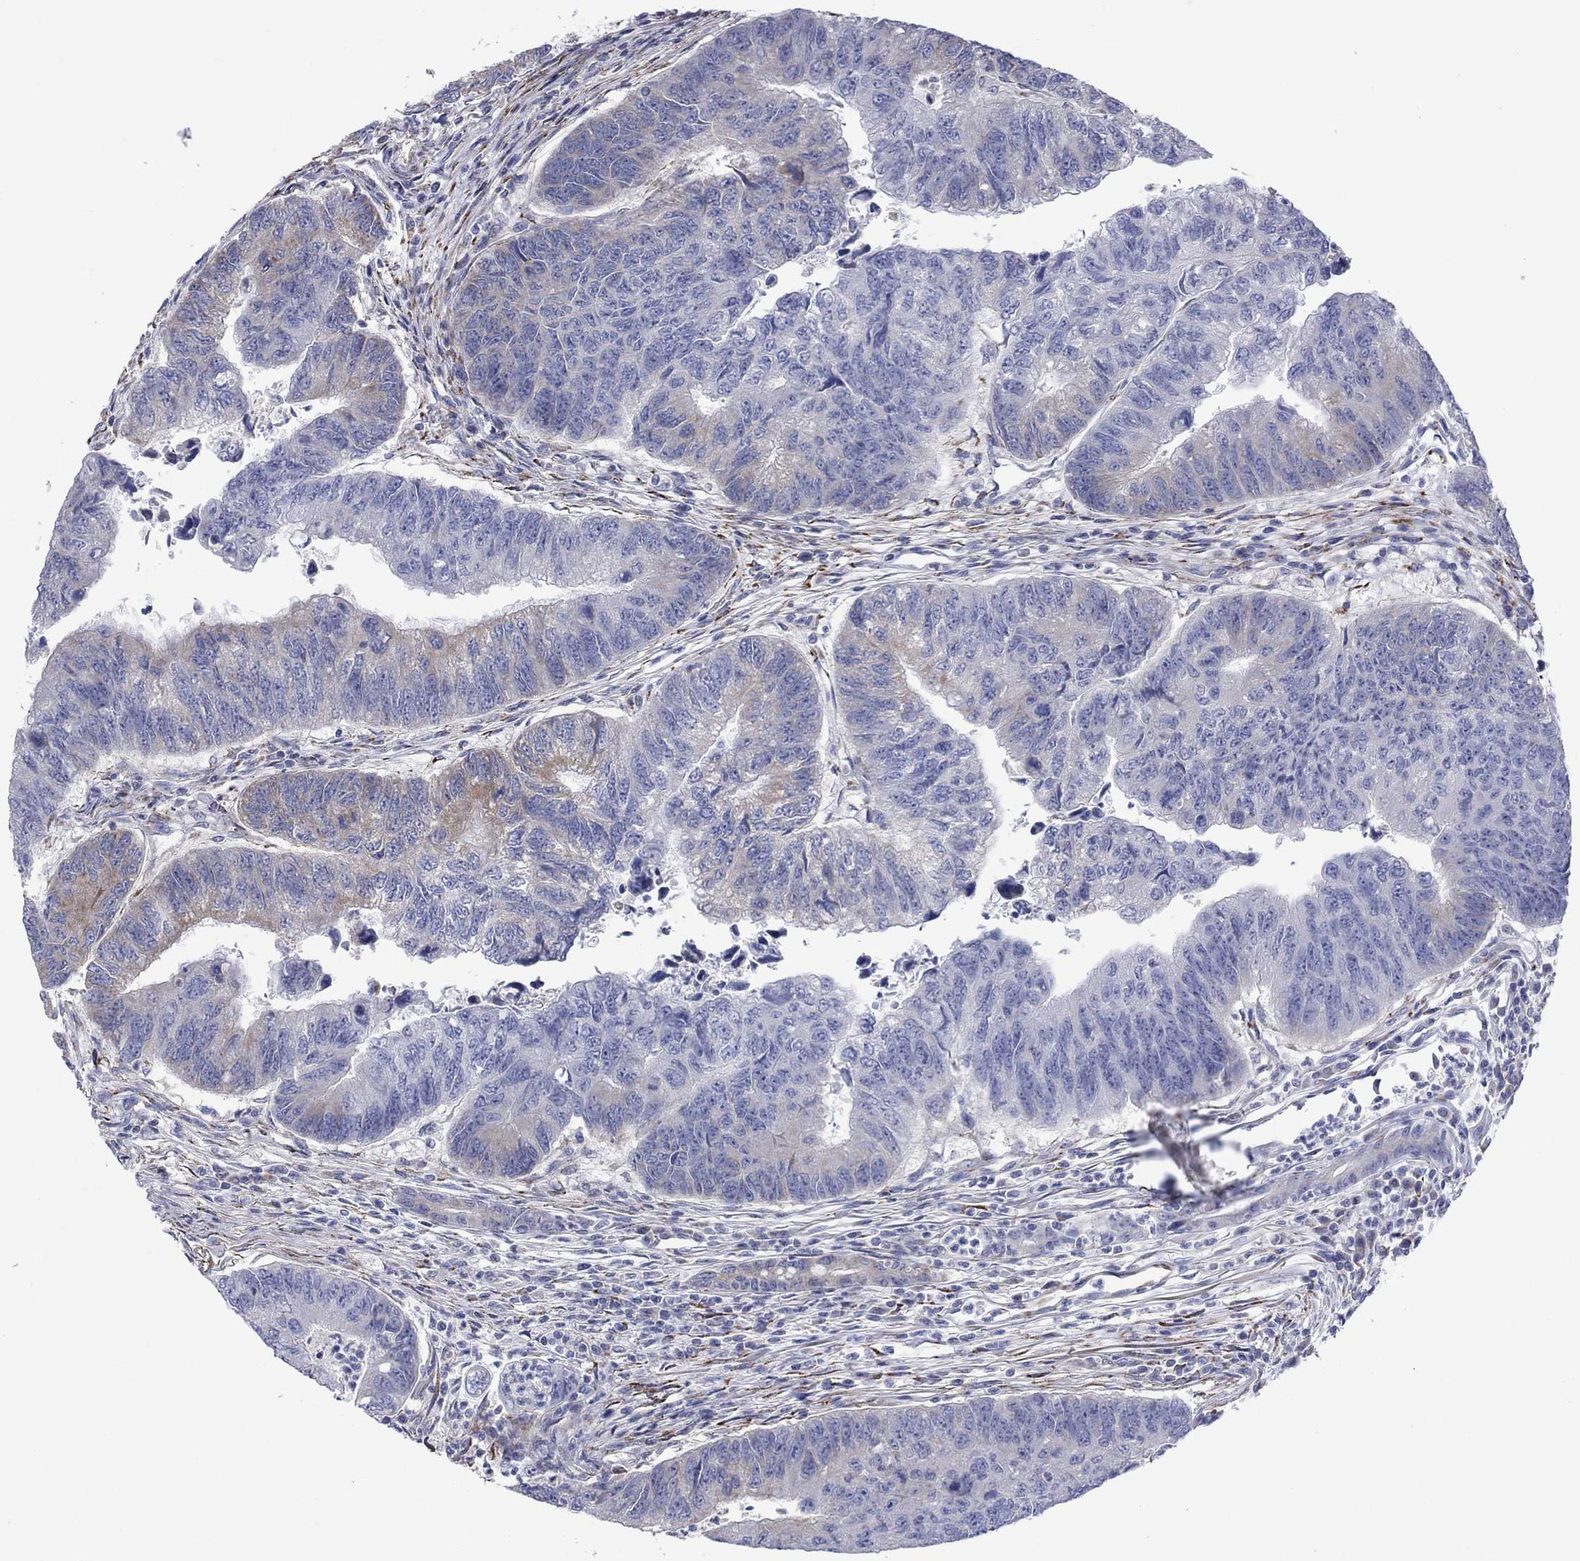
{"staining": {"intensity": "weak", "quantity": "<25%", "location": "cytoplasmic/membranous"}, "tissue": "colorectal cancer", "cell_type": "Tumor cells", "image_type": "cancer", "snomed": [{"axis": "morphology", "description": "Adenocarcinoma, NOS"}, {"axis": "topography", "description": "Colon"}], "caption": "IHC histopathology image of human colorectal cancer stained for a protein (brown), which demonstrates no positivity in tumor cells. The staining was performed using DAB to visualize the protein expression in brown, while the nuclei were stained in blue with hematoxylin (Magnification: 20x).", "gene": "CISD1", "patient": {"sex": "female", "age": 65}}